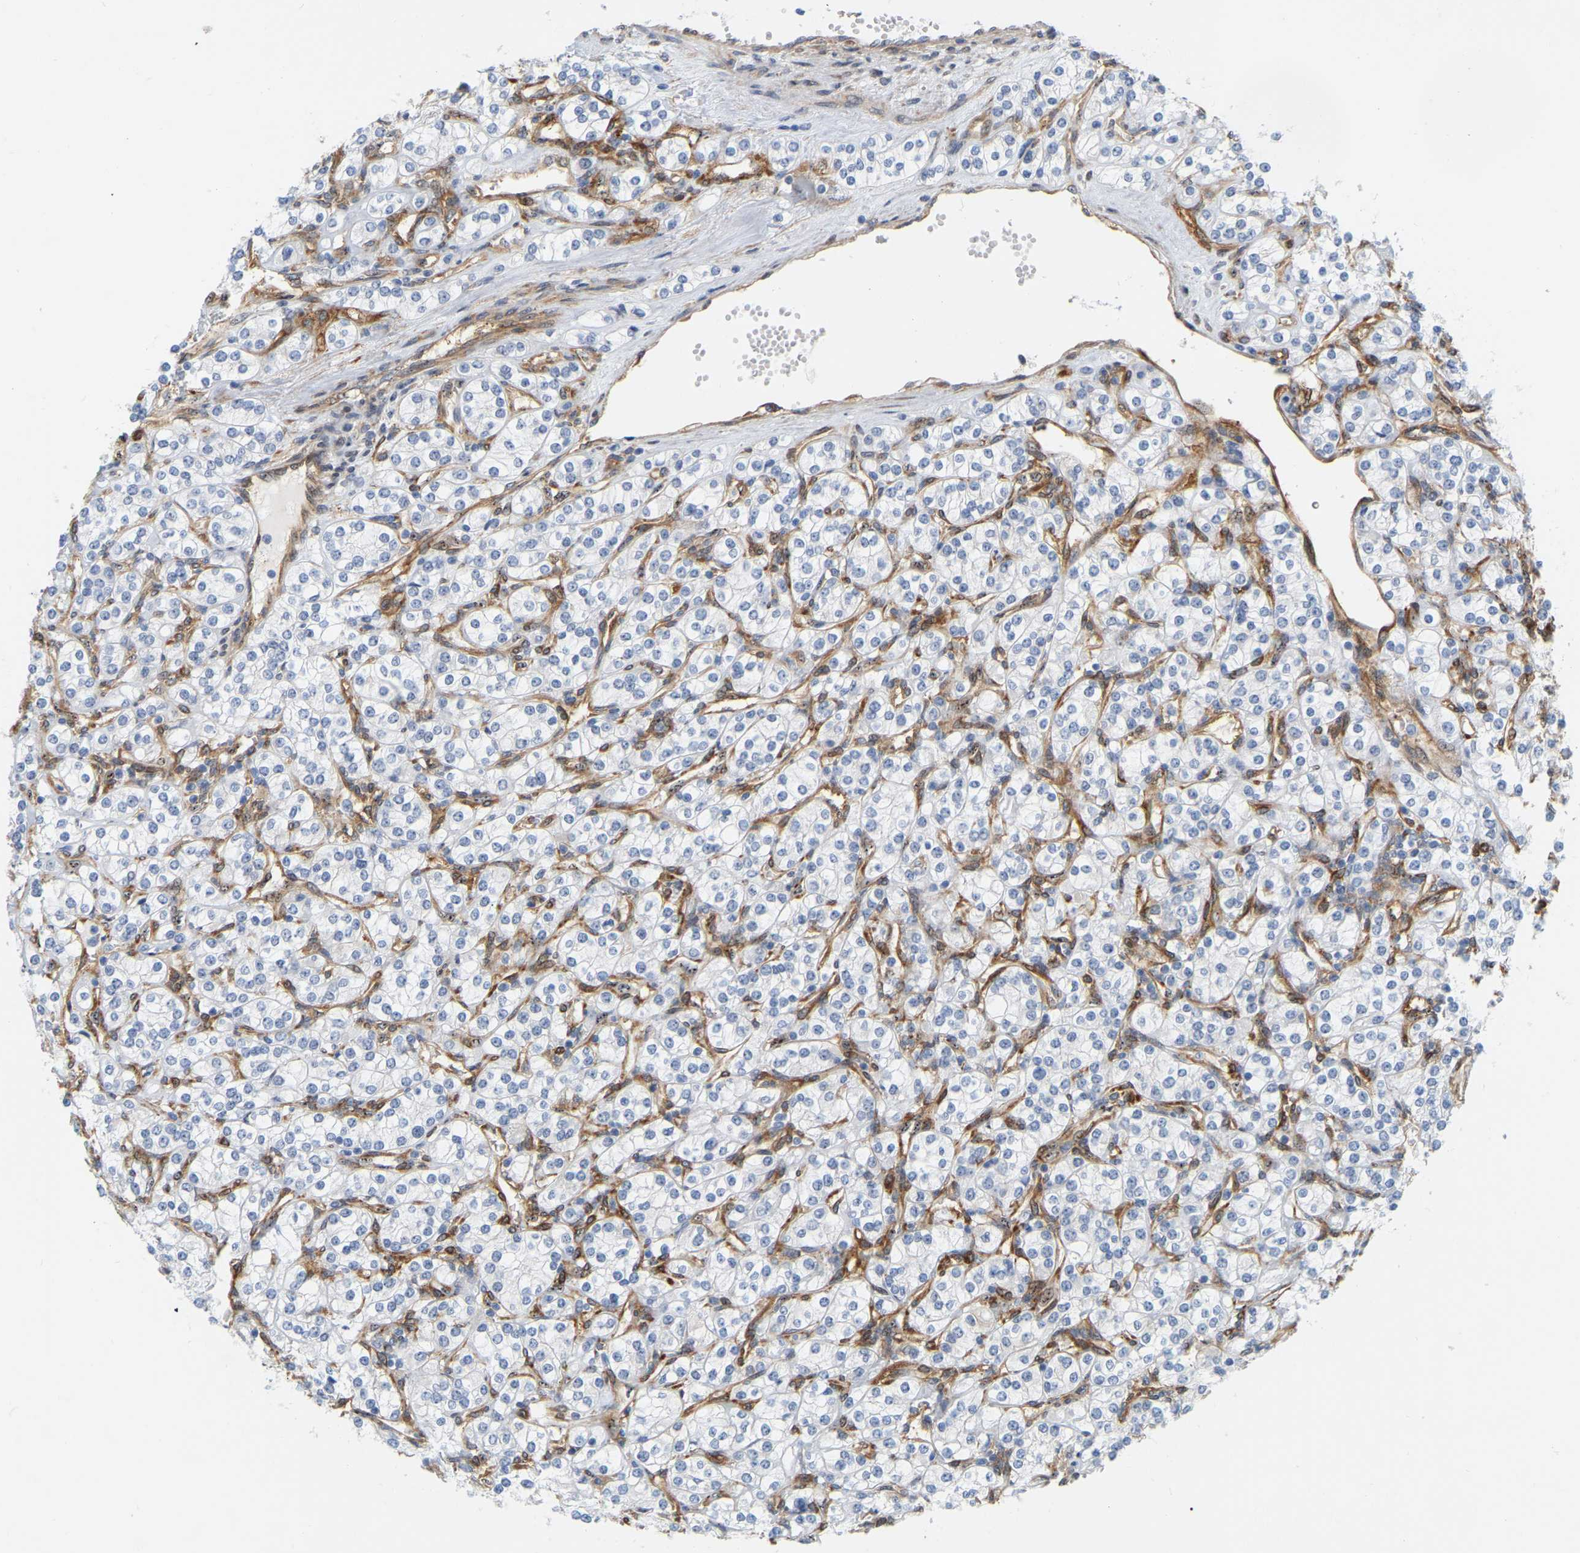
{"staining": {"intensity": "negative", "quantity": "none", "location": "none"}, "tissue": "renal cancer", "cell_type": "Tumor cells", "image_type": "cancer", "snomed": [{"axis": "morphology", "description": "Adenocarcinoma, NOS"}, {"axis": "topography", "description": "Kidney"}], "caption": "IHC image of neoplastic tissue: renal cancer stained with DAB demonstrates no significant protein positivity in tumor cells. (DAB (3,3'-diaminobenzidine) immunohistochemistry visualized using brightfield microscopy, high magnification).", "gene": "RAPH1", "patient": {"sex": "male", "age": 77}}